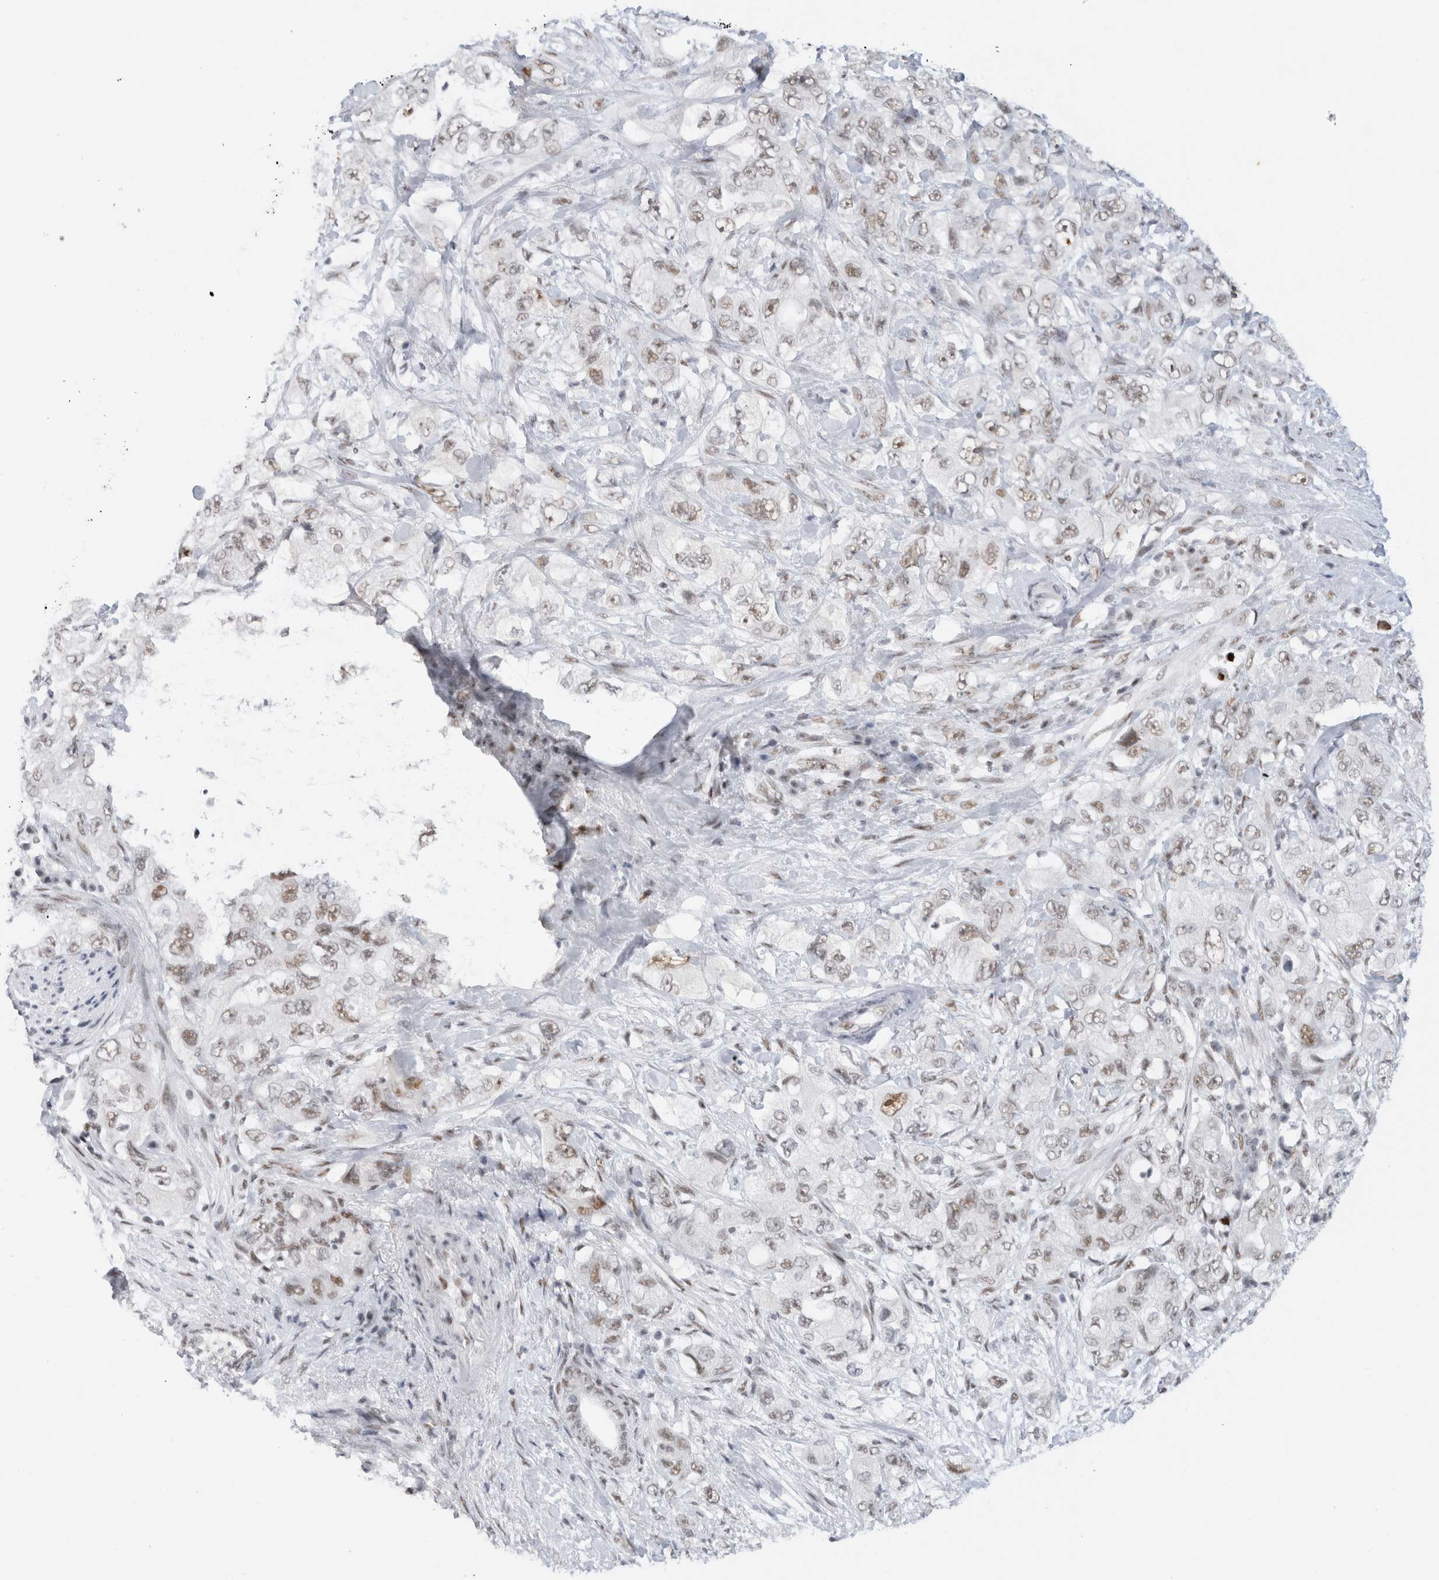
{"staining": {"intensity": "weak", "quantity": ">75%", "location": "nuclear"}, "tissue": "pancreatic cancer", "cell_type": "Tumor cells", "image_type": "cancer", "snomed": [{"axis": "morphology", "description": "Adenocarcinoma, NOS"}, {"axis": "topography", "description": "Pancreas"}], "caption": "Immunohistochemical staining of pancreatic cancer exhibits weak nuclear protein expression in about >75% of tumor cells.", "gene": "COPS7A", "patient": {"sex": "female", "age": 73}}